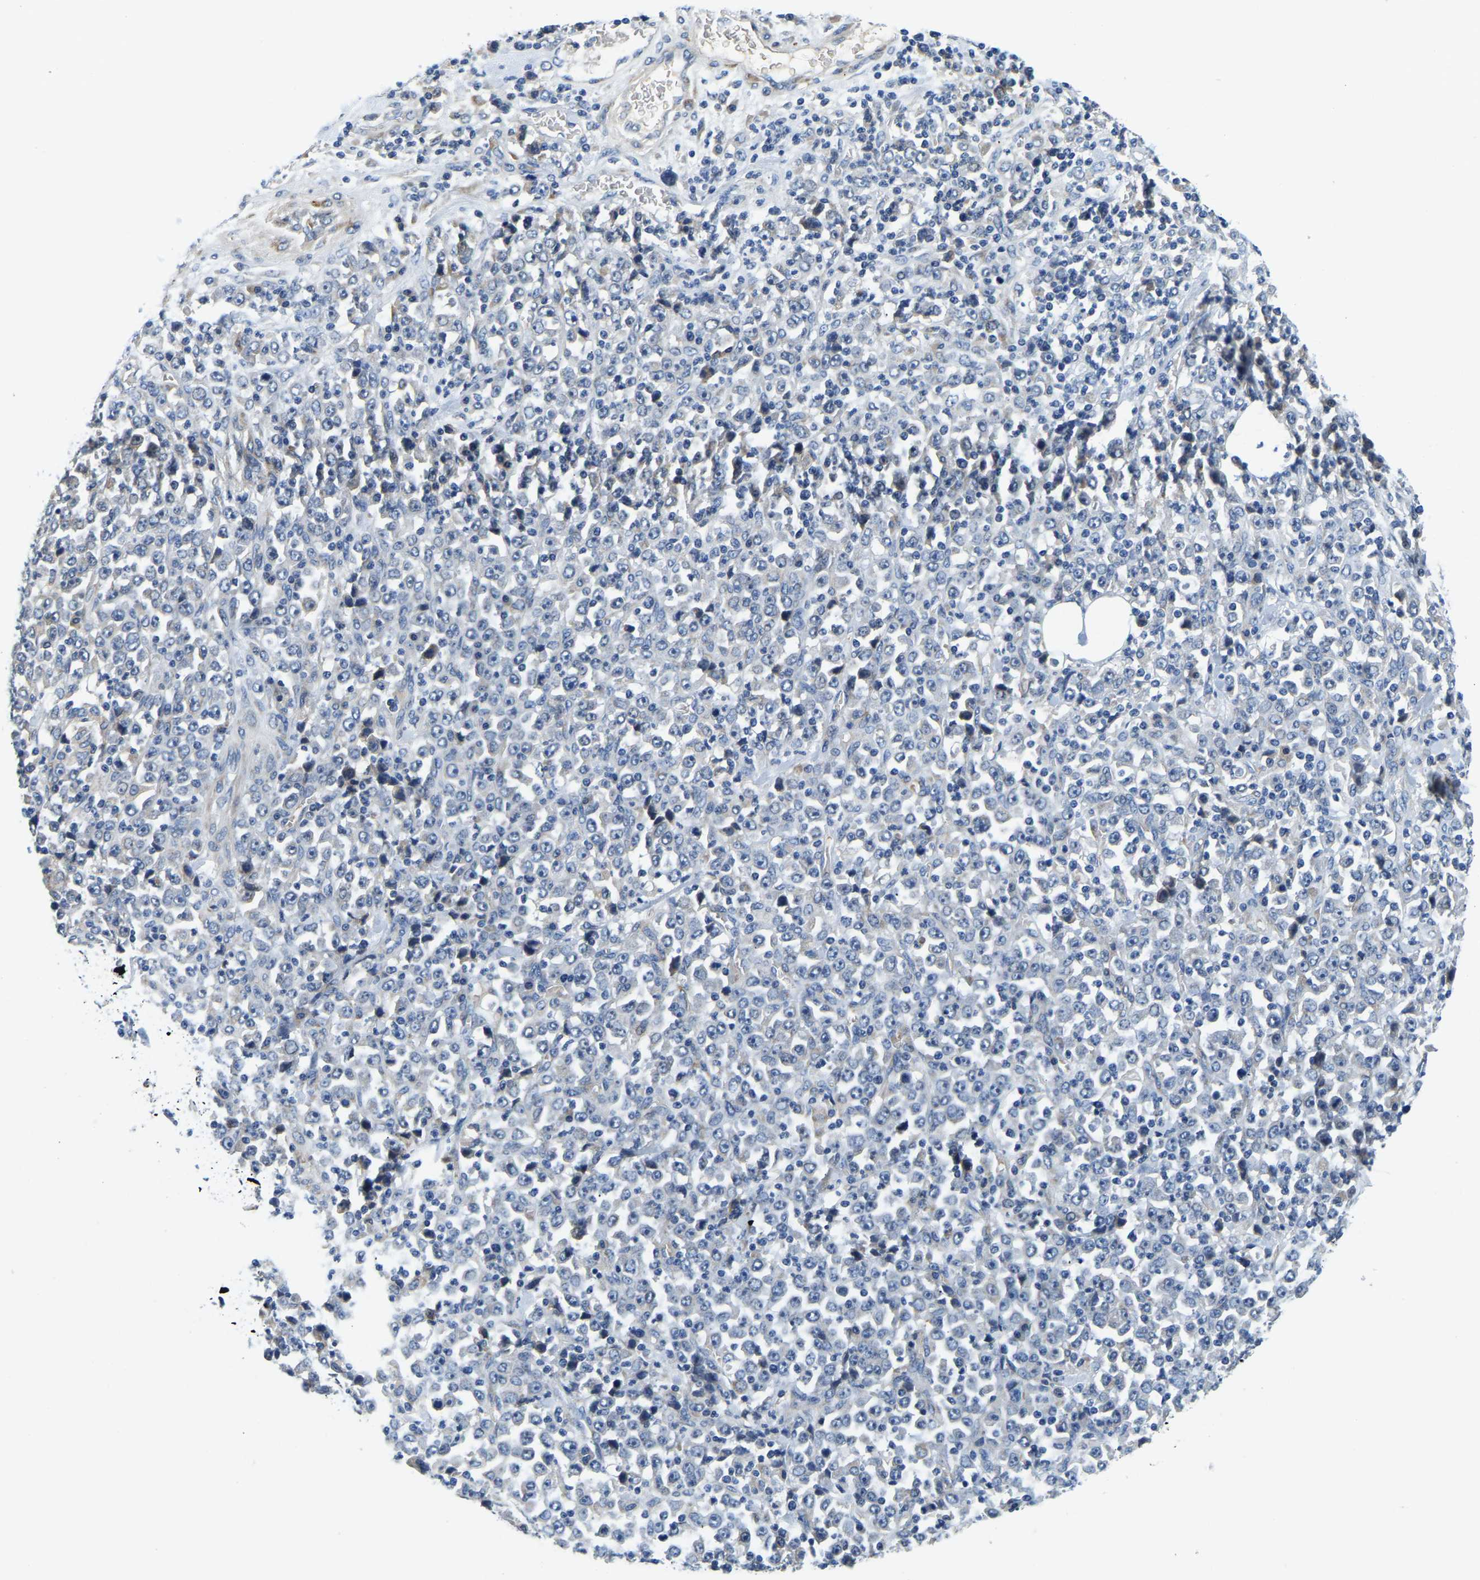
{"staining": {"intensity": "negative", "quantity": "none", "location": "none"}, "tissue": "stomach cancer", "cell_type": "Tumor cells", "image_type": "cancer", "snomed": [{"axis": "morphology", "description": "Normal tissue, NOS"}, {"axis": "morphology", "description": "Adenocarcinoma, NOS"}, {"axis": "topography", "description": "Stomach, upper"}, {"axis": "topography", "description": "Stomach"}], "caption": "Immunohistochemistry (IHC) of human stomach adenocarcinoma displays no expression in tumor cells.", "gene": "LIAS", "patient": {"sex": "male", "age": 59}}